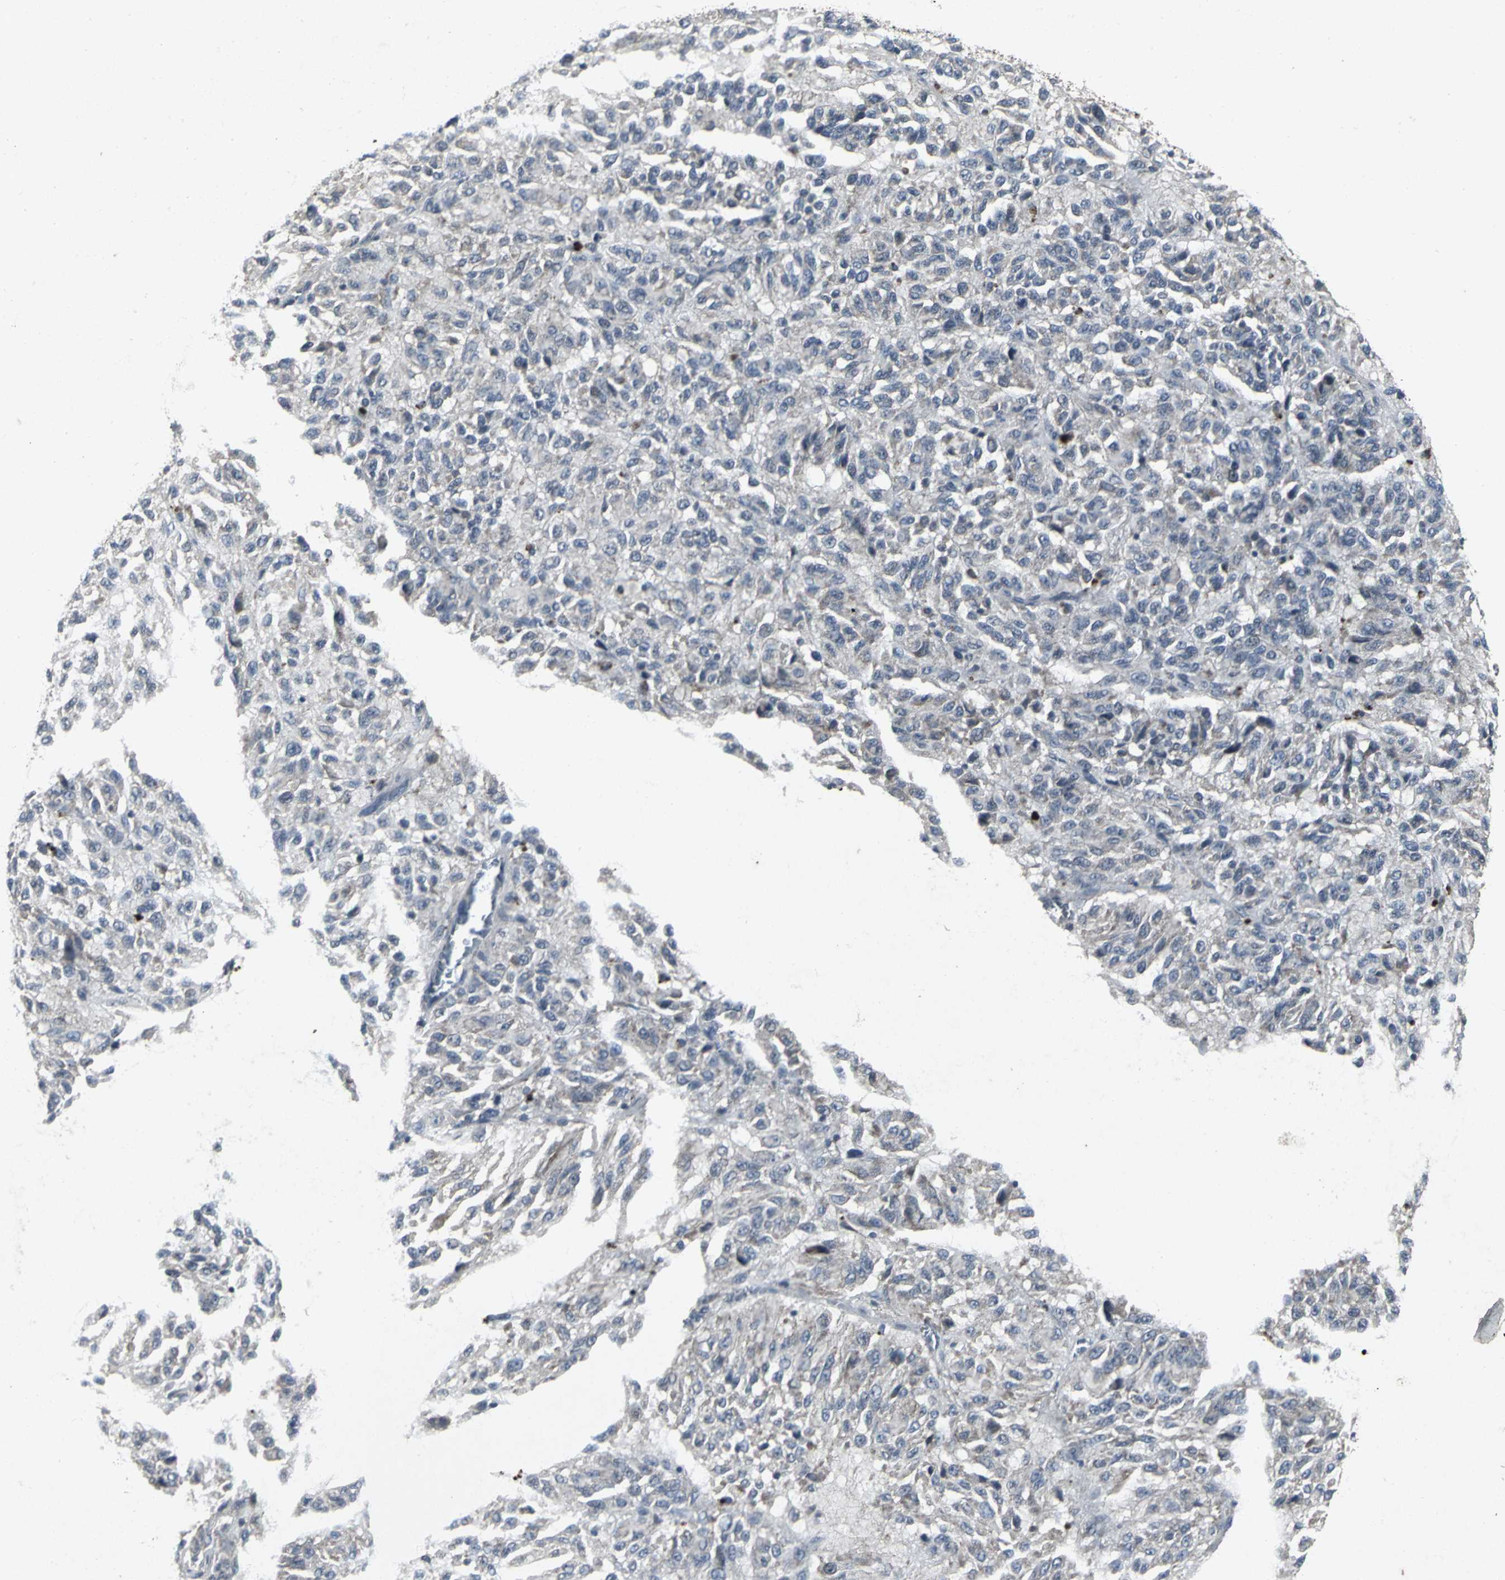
{"staining": {"intensity": "weak", "quantity": "<25%", "location": "cytoplasmic/membranous"}, "tissue": "melanoma", "cell_type": "Tumor cells", "image_type": "cancer", "snomed": [{"axis": "morphology", "description": "Malignant melanoma, Metastatic site"}, {"axis": "topography", "description": "Lung"}], "caption": "Melanoma was stained to show a protein in brown. There is no significant staining in tumor cells. (Brightfield microscopy of DAB (3,3'-diaminobenzidine) immunohistochemistry at high magnification).", "gene": "BMP4", "patient": {"sex": "male", "age": 64}}